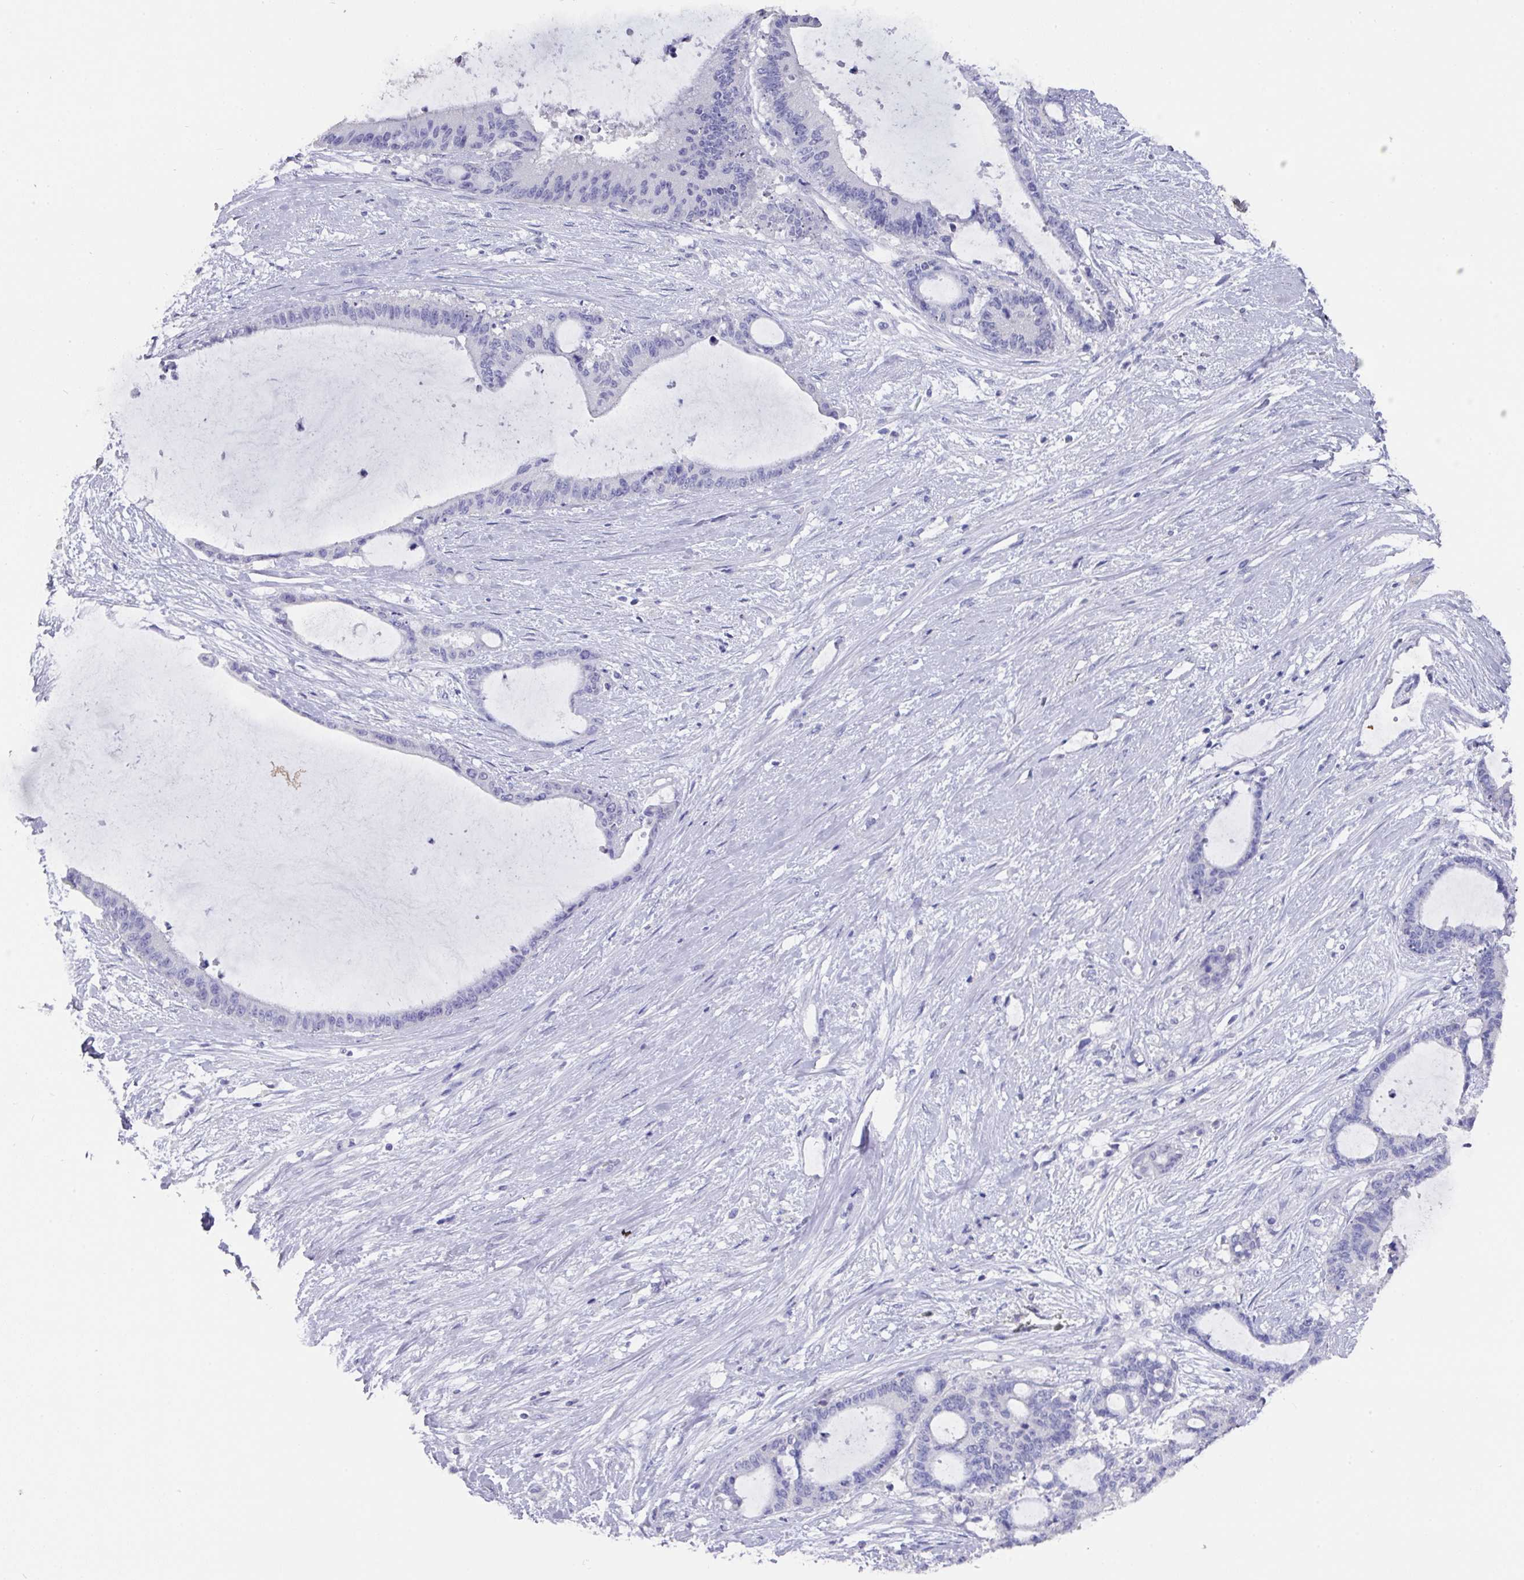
{"staining": {"intensity": "negative", "quantity": "none", "location": "none"}, "tissue": "liver cancer", "cell_type": "Tumor cells", "image_type": "cancer", "snomed": [{"axis": "morphology", "description": "Normal tissue, NOS"}, {"axis": "morphology", "description": "Cholangiocarcinoma"}, {"axis": "topography", "description": "Liver"}, {"axis": "topography", "description": "Peripheral nerve tissue"}], "caption": "Tumor cells show no significant positivity in liver cancer (cholangiocarcinoma). Nuclei are stained in blue.", "gene": "DAZL", "patient": {"sex": "female", "age": 73}}